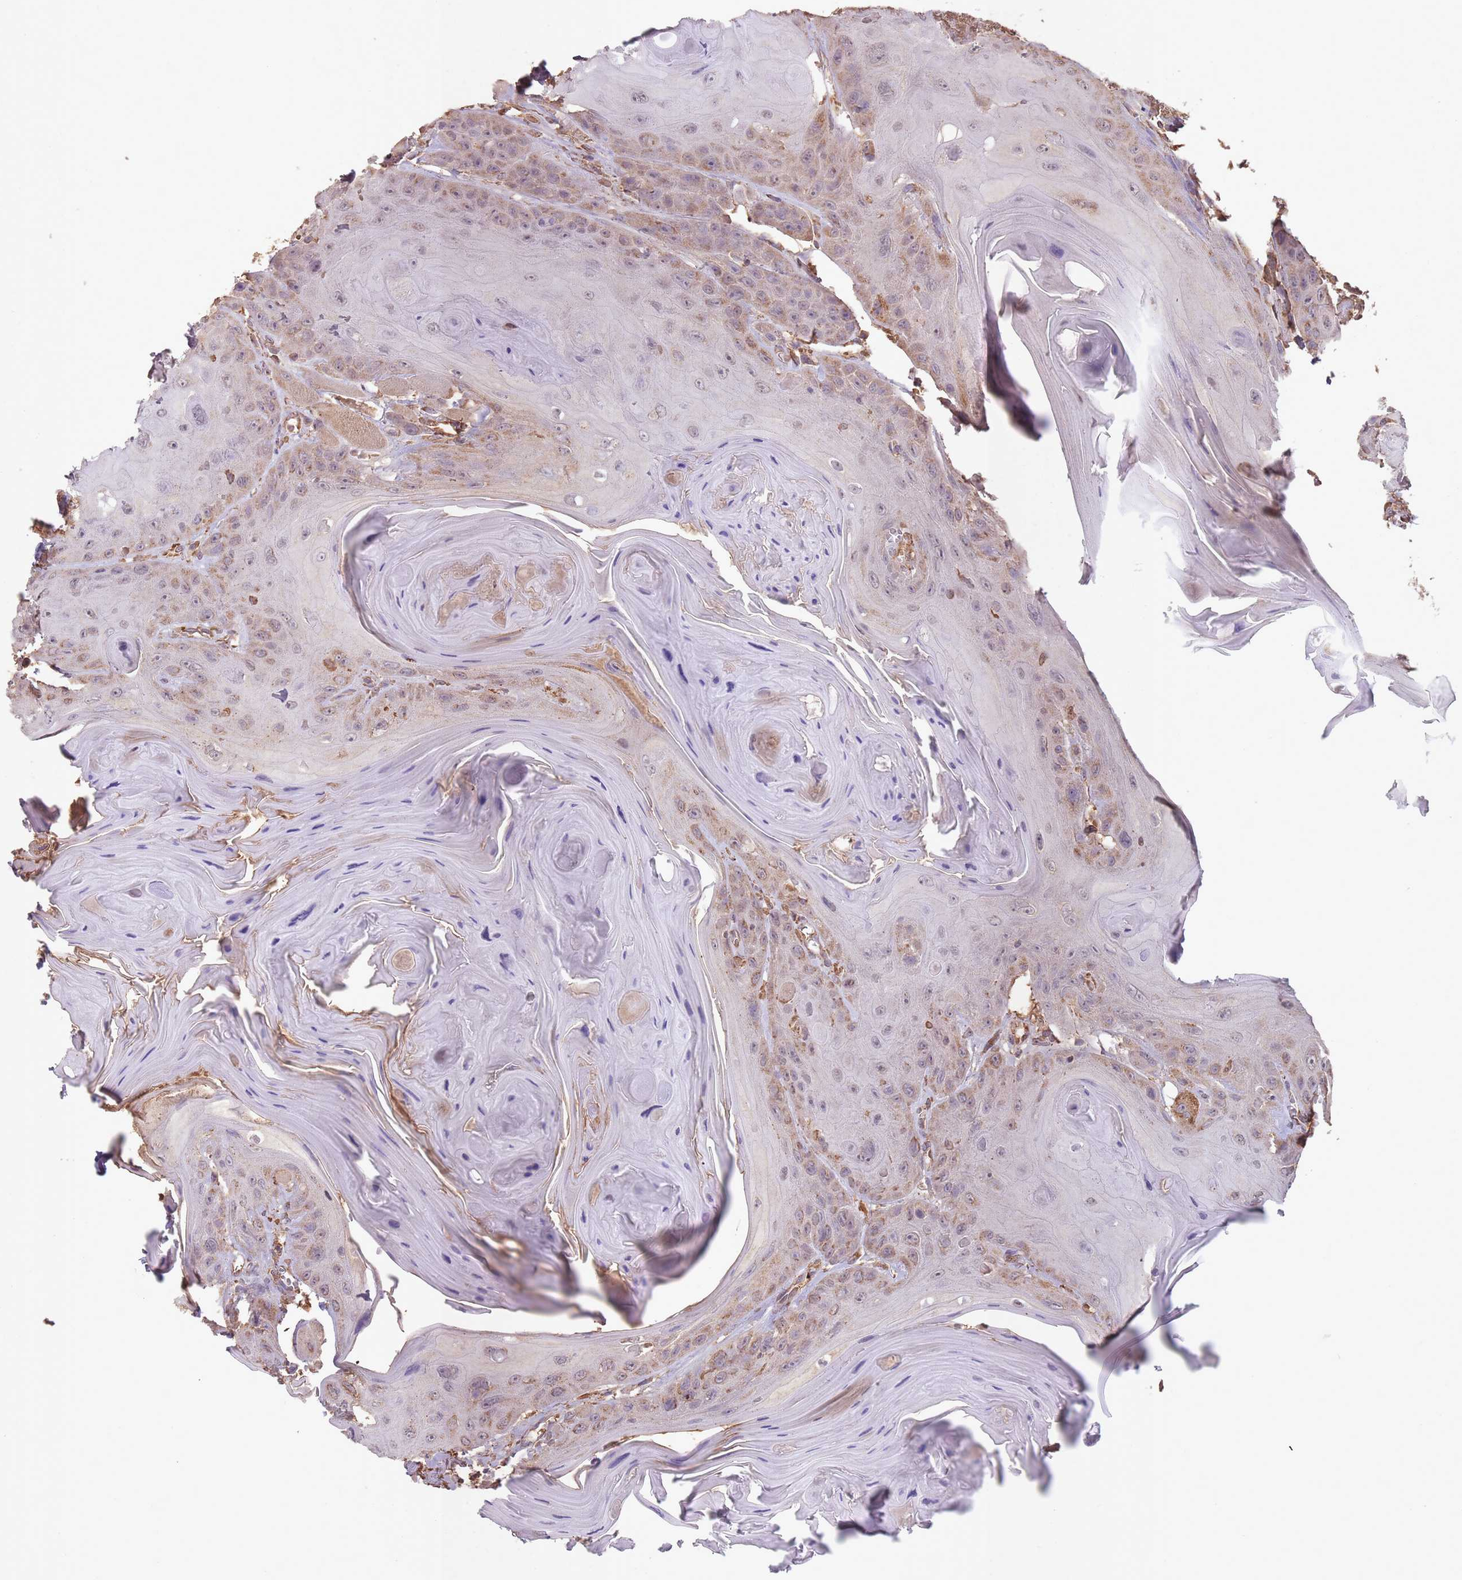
{"staining": {"intensity": "moderate", "quantity": ">75%", "location": "cytoplasmic/membranous"}, "tissue": "head and neck cancer", "cell_type": "Tumor cells", "image_type": "cancer", "snomed": [{"axis": "morphology", "description": "Squamous cell carcinoma, NOS"}, {"axis": "topography", "description": "Head-Neck"}], "caption": "This histopathology image exhibits immunohistochemistry staining of human head and neck cancer (squamous cell carcinoma), with medium moderate cytoplasmic/membranous positivity in approximately >75% of tumor cells.", "gene": "SANBR", "patient": {"sex": "female", "age": 59}}